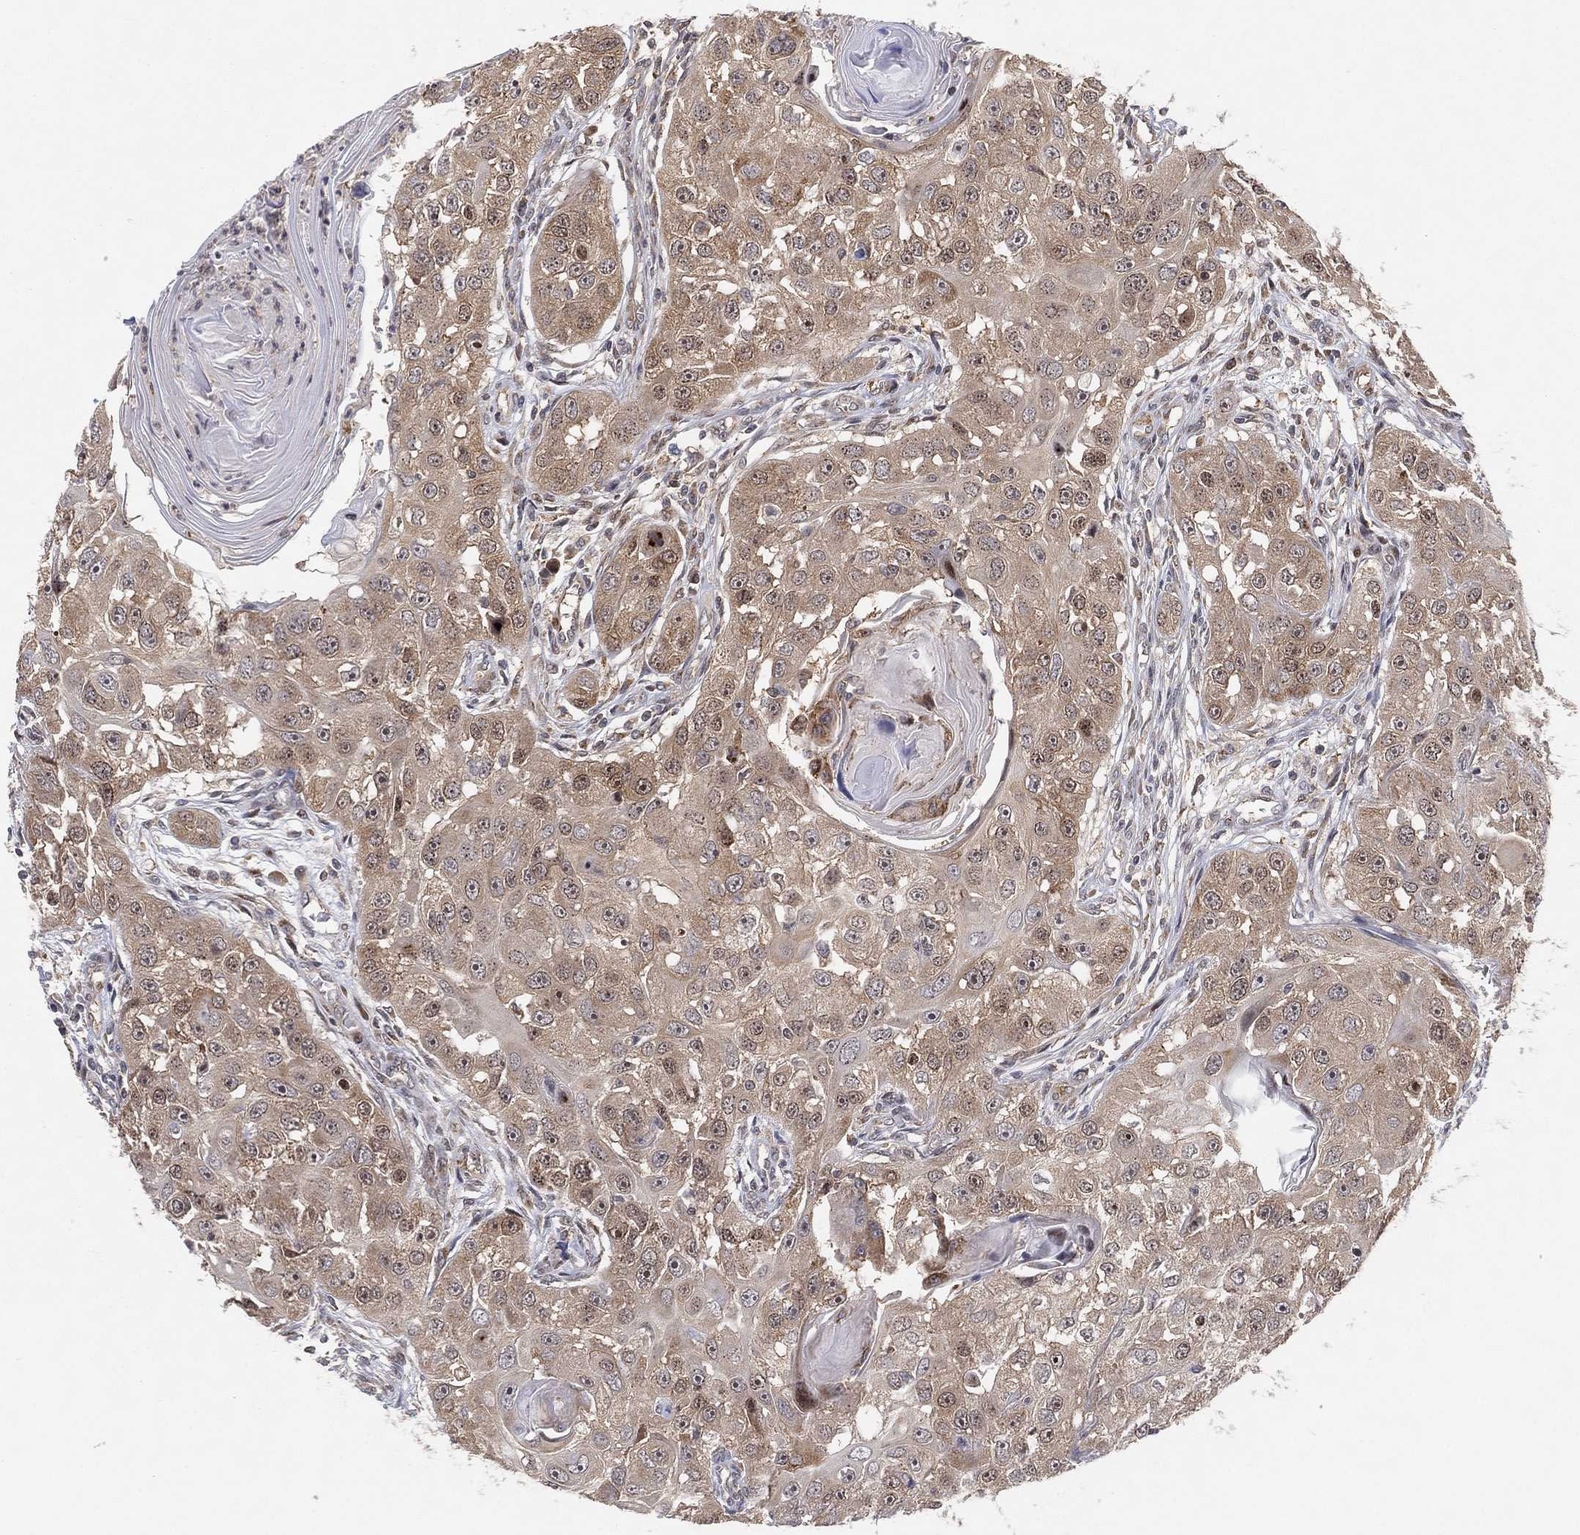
{"staining": {"intensity": "weak", "quantity": "25%-75%", "location": "cytoplasmic/membranous"}, "tissue": "head and neck cancer", "cell_type": "Tumor cells", "image_type": "cancer", "snomed": [{"axis": "morphology", "description": "Squamous cell carcinoma, NOS"}, {"axis": "topography", "description": "Head-Neck"}], "caption": "Immunohistochemical staining of head and neck cancer reveals low levels of weak cytoplasmic/membranous protein expression in about 25%-75% of tumor cells. (DAB IHC, brown staining for protein, blue staining for nuclei).", "gene": "TMTC4", "patient": {"sex": "male", "age": 51}}